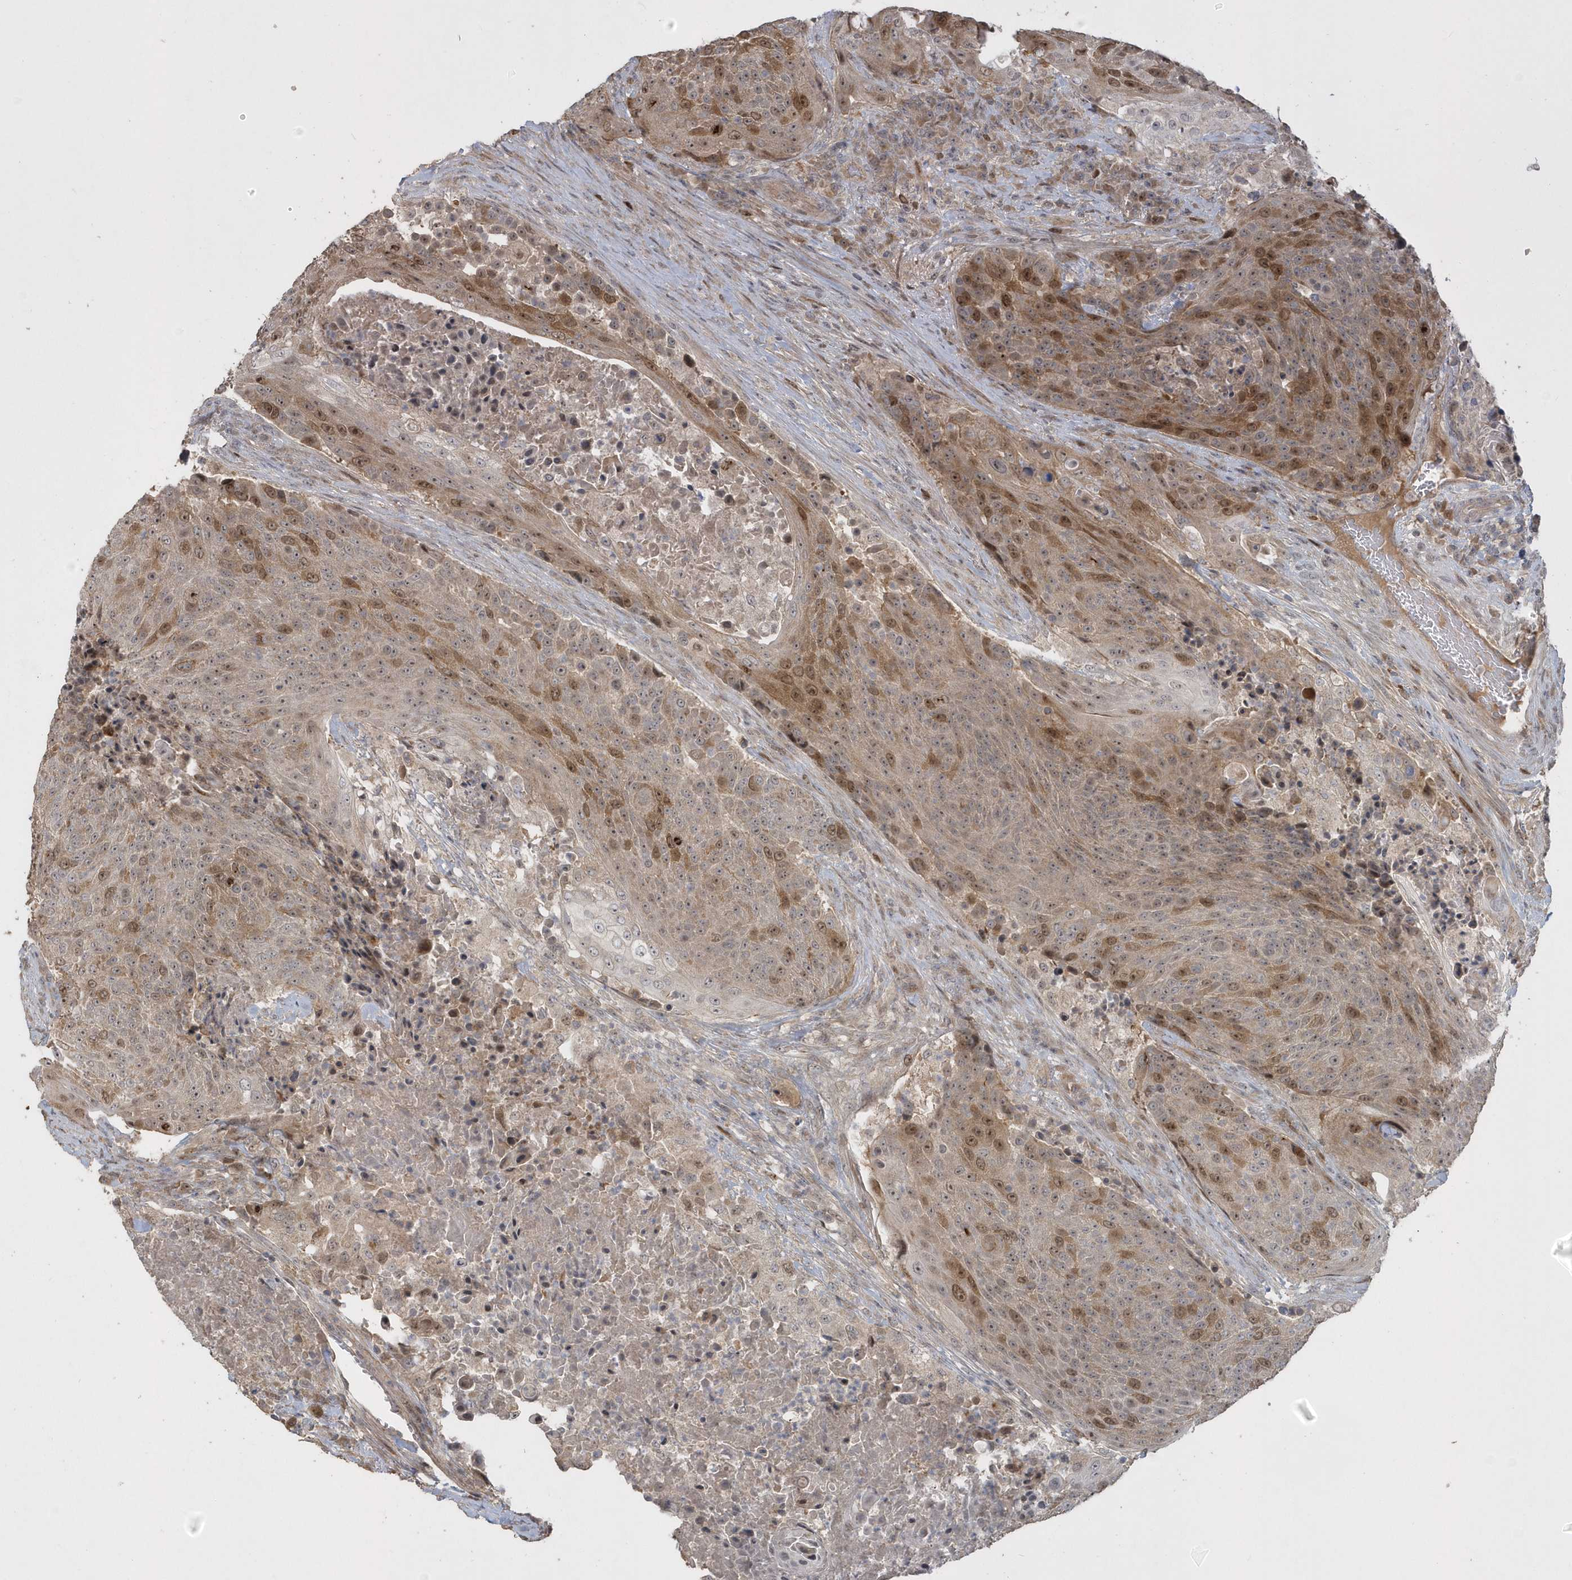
{"staining": {"intensity": "moderate", "quantity": ">75%", "location": "cytoplasmic/membranous,nuclear"}, "tissue": "urothelial cancer", "cell_type": "Tumor cells", "image_type": "cancer", "snomed": [{"axis": "morphology", "description": "Urothelial carcinoma, High grade"}, {"axis": "topography", "description": "Urinary bladder"}], "caption": "This photomicrograph demonstrates IHC staining of human high-grade urothelial carcinoma, with medium moderate cytoplasmic/membranous and nuclear expression in approximately >75% of tumor cells.", "gene": "TRAIP", "patient": {"sex": "female", "age": 63}}